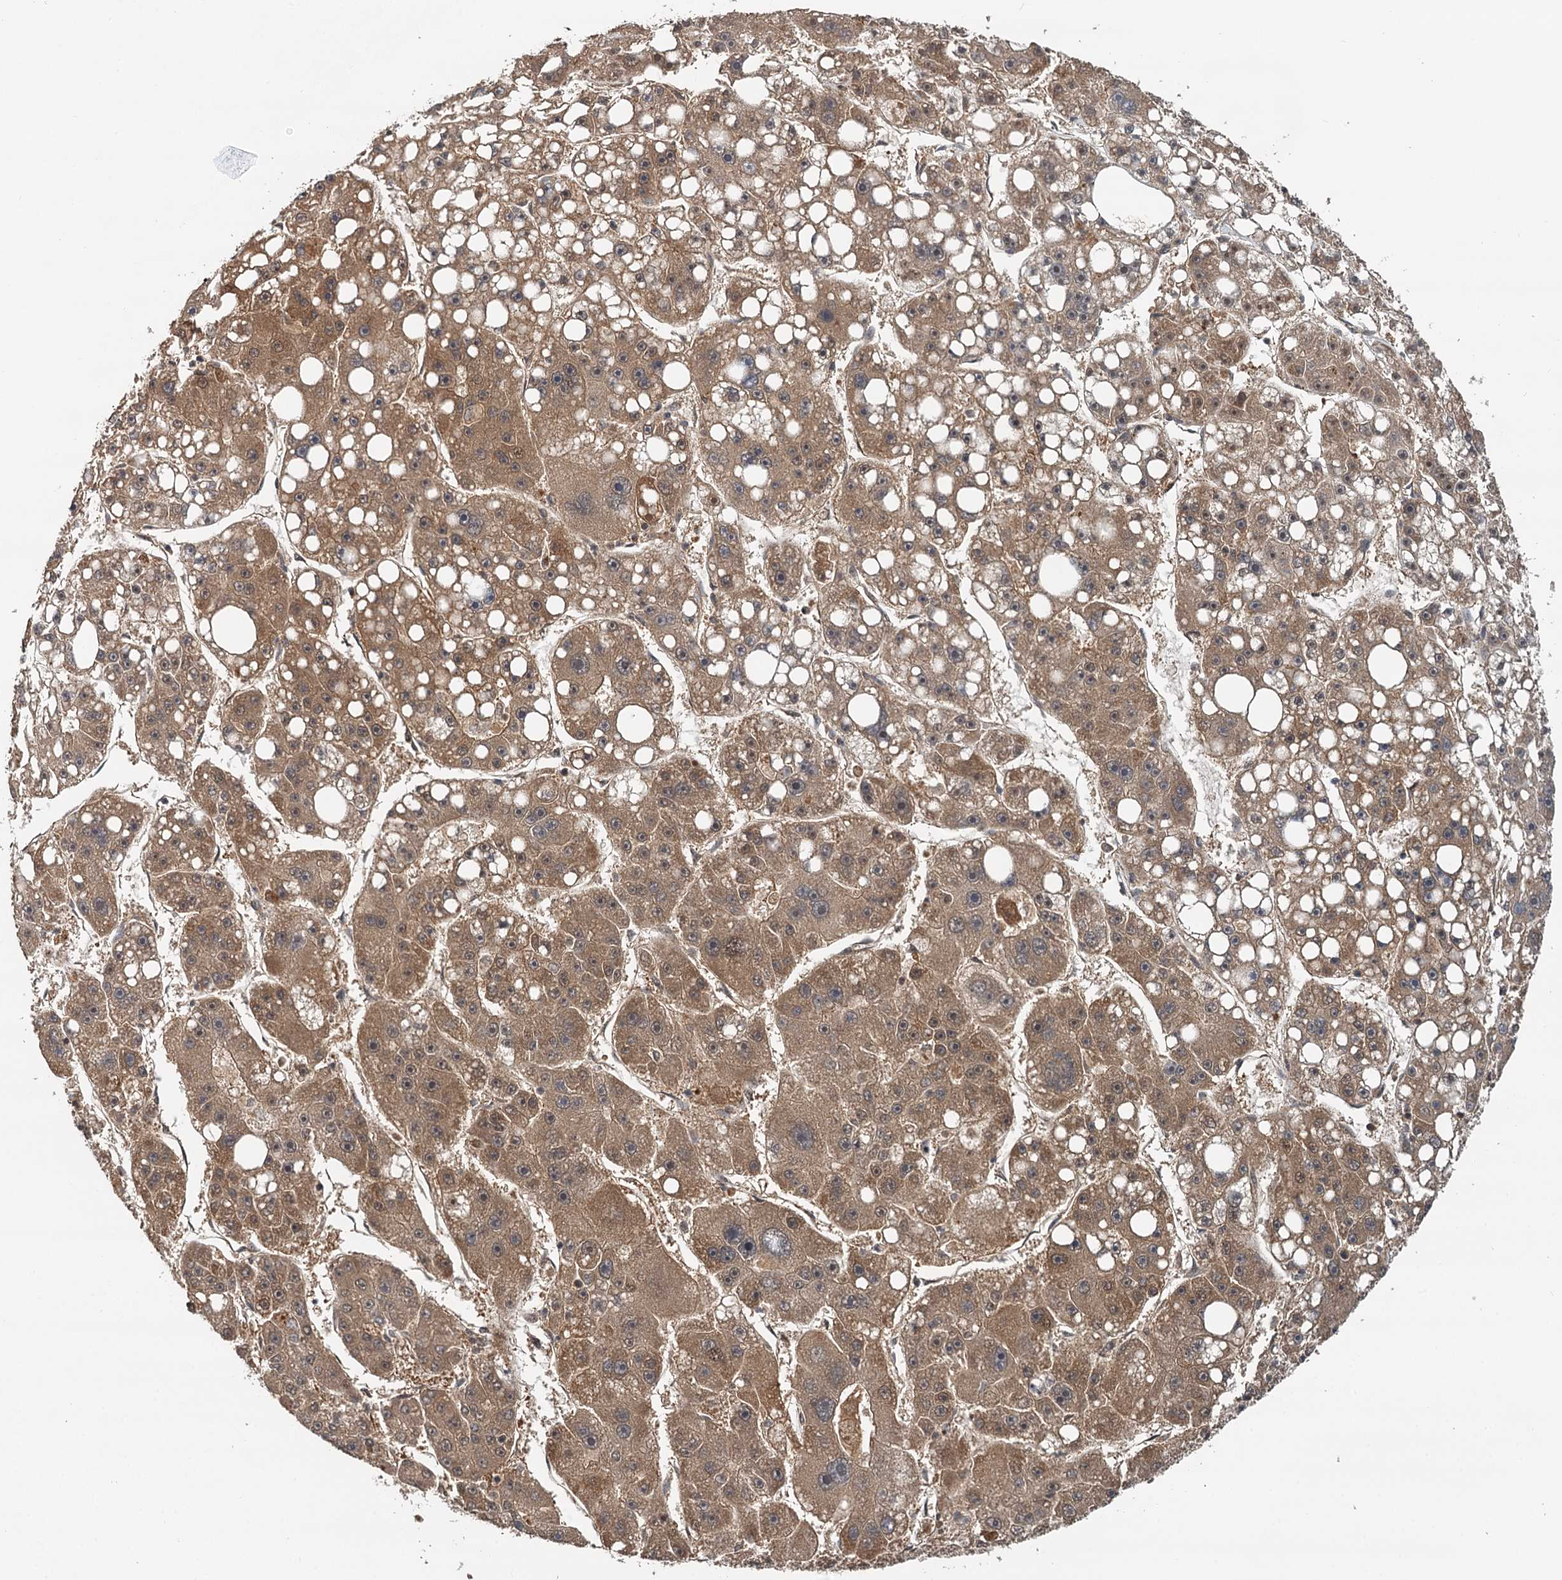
{"staining": {"intensity": "moderate", "quantity": ">75%", "location": "cytoplasmic/membranous"}, "tissue": "liver cancer", "cell_type": "Tumor cells", "image_type": "cancer", "snomed": [{"axis": "morphology", "description": "Carcinoma, Hepatocellular, NOS"}, {"axis": "topography", "description": "Liver"}], "caption": "Human liver hepatocellular carcinoma stained for a protein (brown) exhibits moderate cytoplasmic/membranous positive positivity in about >75% of tumor cells.", "gene": "STUB1", "patient": {"sex": "female", "age": 61}}